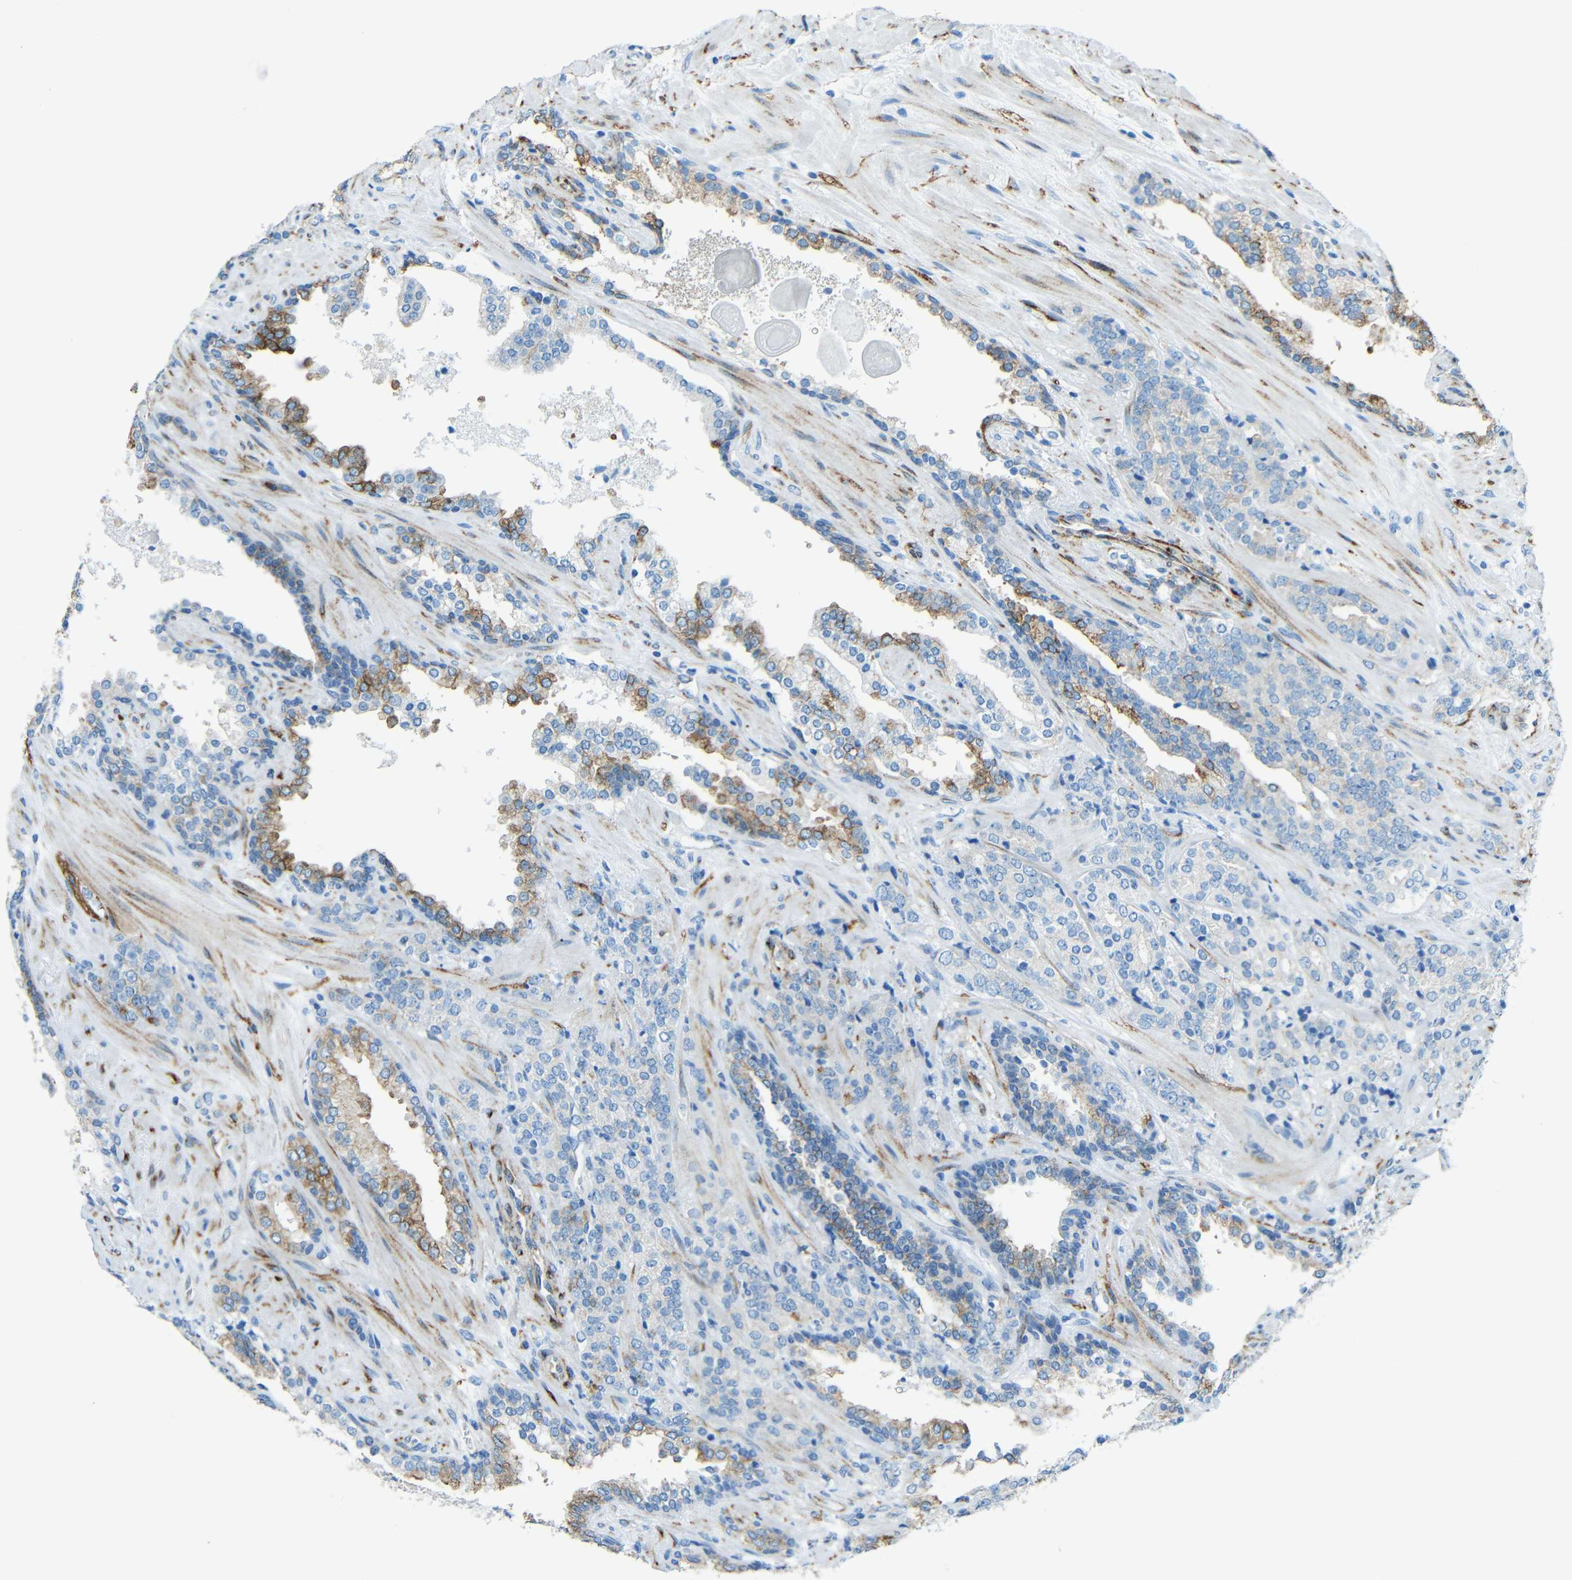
{"staining": {"intensity": "moderate", "quantity": ">75%", "location": "cytoplasmic/membranous"}, "tissue": "prostate cancer", "cell_type": "Tumor cells", "image_type": "cancer", "snomed": [{"axis": "morphology", "description": "Adenocarcinoma, High grade"}, {"axis": "topography", "description": "Prostate"}], "caption": "IHC of prostate cancer demonstrates medium levels of moderate cytoplasmic/membranous expression in approximately >75% of tumor cells. The staining was performed using DAB (3,3'-diaminobenzidine), with brown indicating positive protein expression. Nuclei are stained blue with hematoxylin.", "gene": "TUBB4B", "patient": {"sex": "male", "age": 71}}